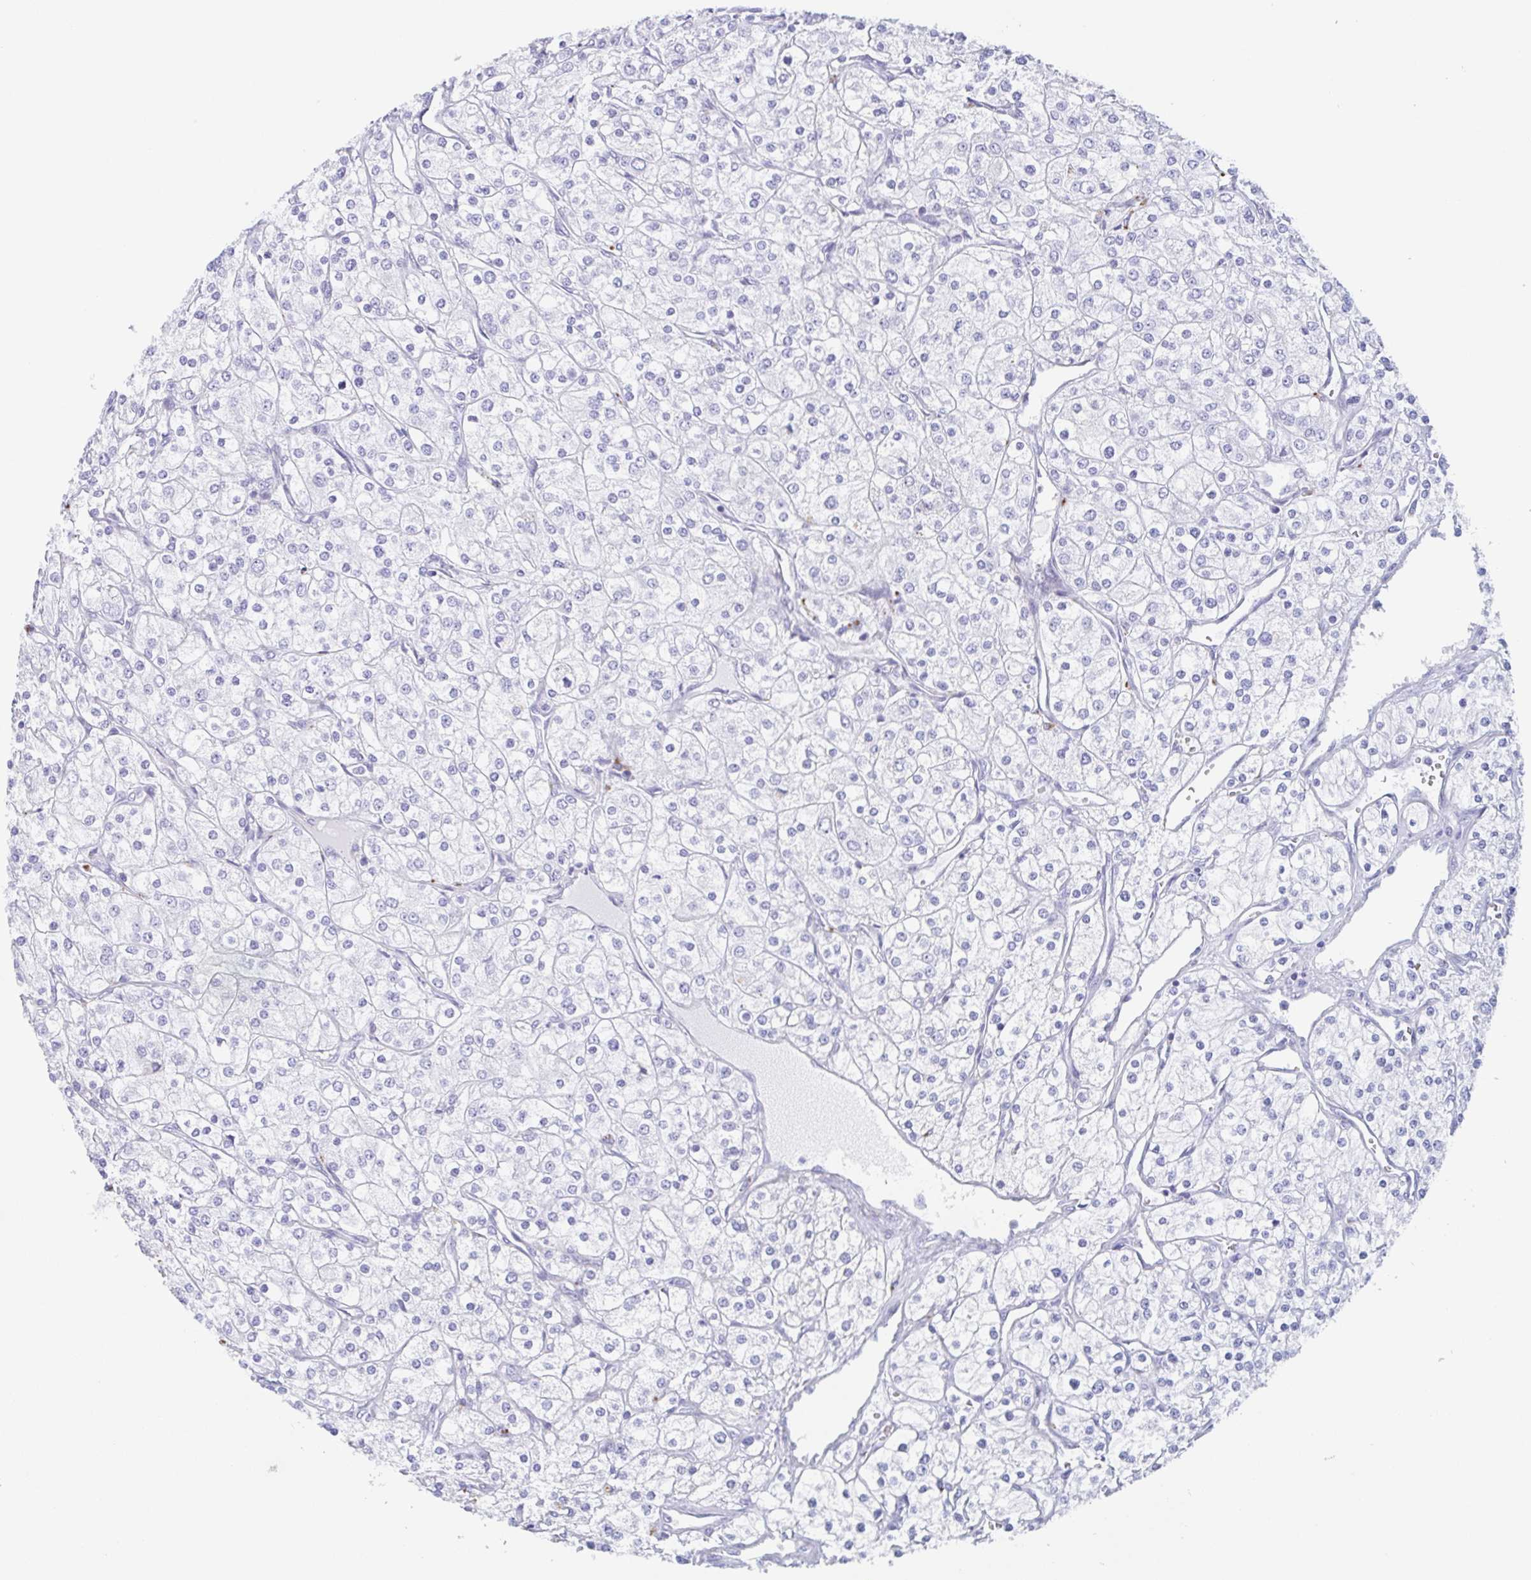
{"staining": {"intensity": "negative", "quantity": "none", "location": "none"}, "tissue": "renal cancer", "cell_type": "Tumor cells", "image_type": "cancer", "snomed": [{"axis": "morphology", "description": "Adenocarcinoma, NOS"}, {"axis": "topography", "description": "Kidney"}], "caption": "Renal adenocarcinoma was stained to show a protein in brown. There is no significant staining in tumor cells. (DAB (3,3'-diaminobenzidine) IHC with hematoxylin counter stain).", "gene": "TAGLN3", "patient": {"sex": "male", "age": 80}}